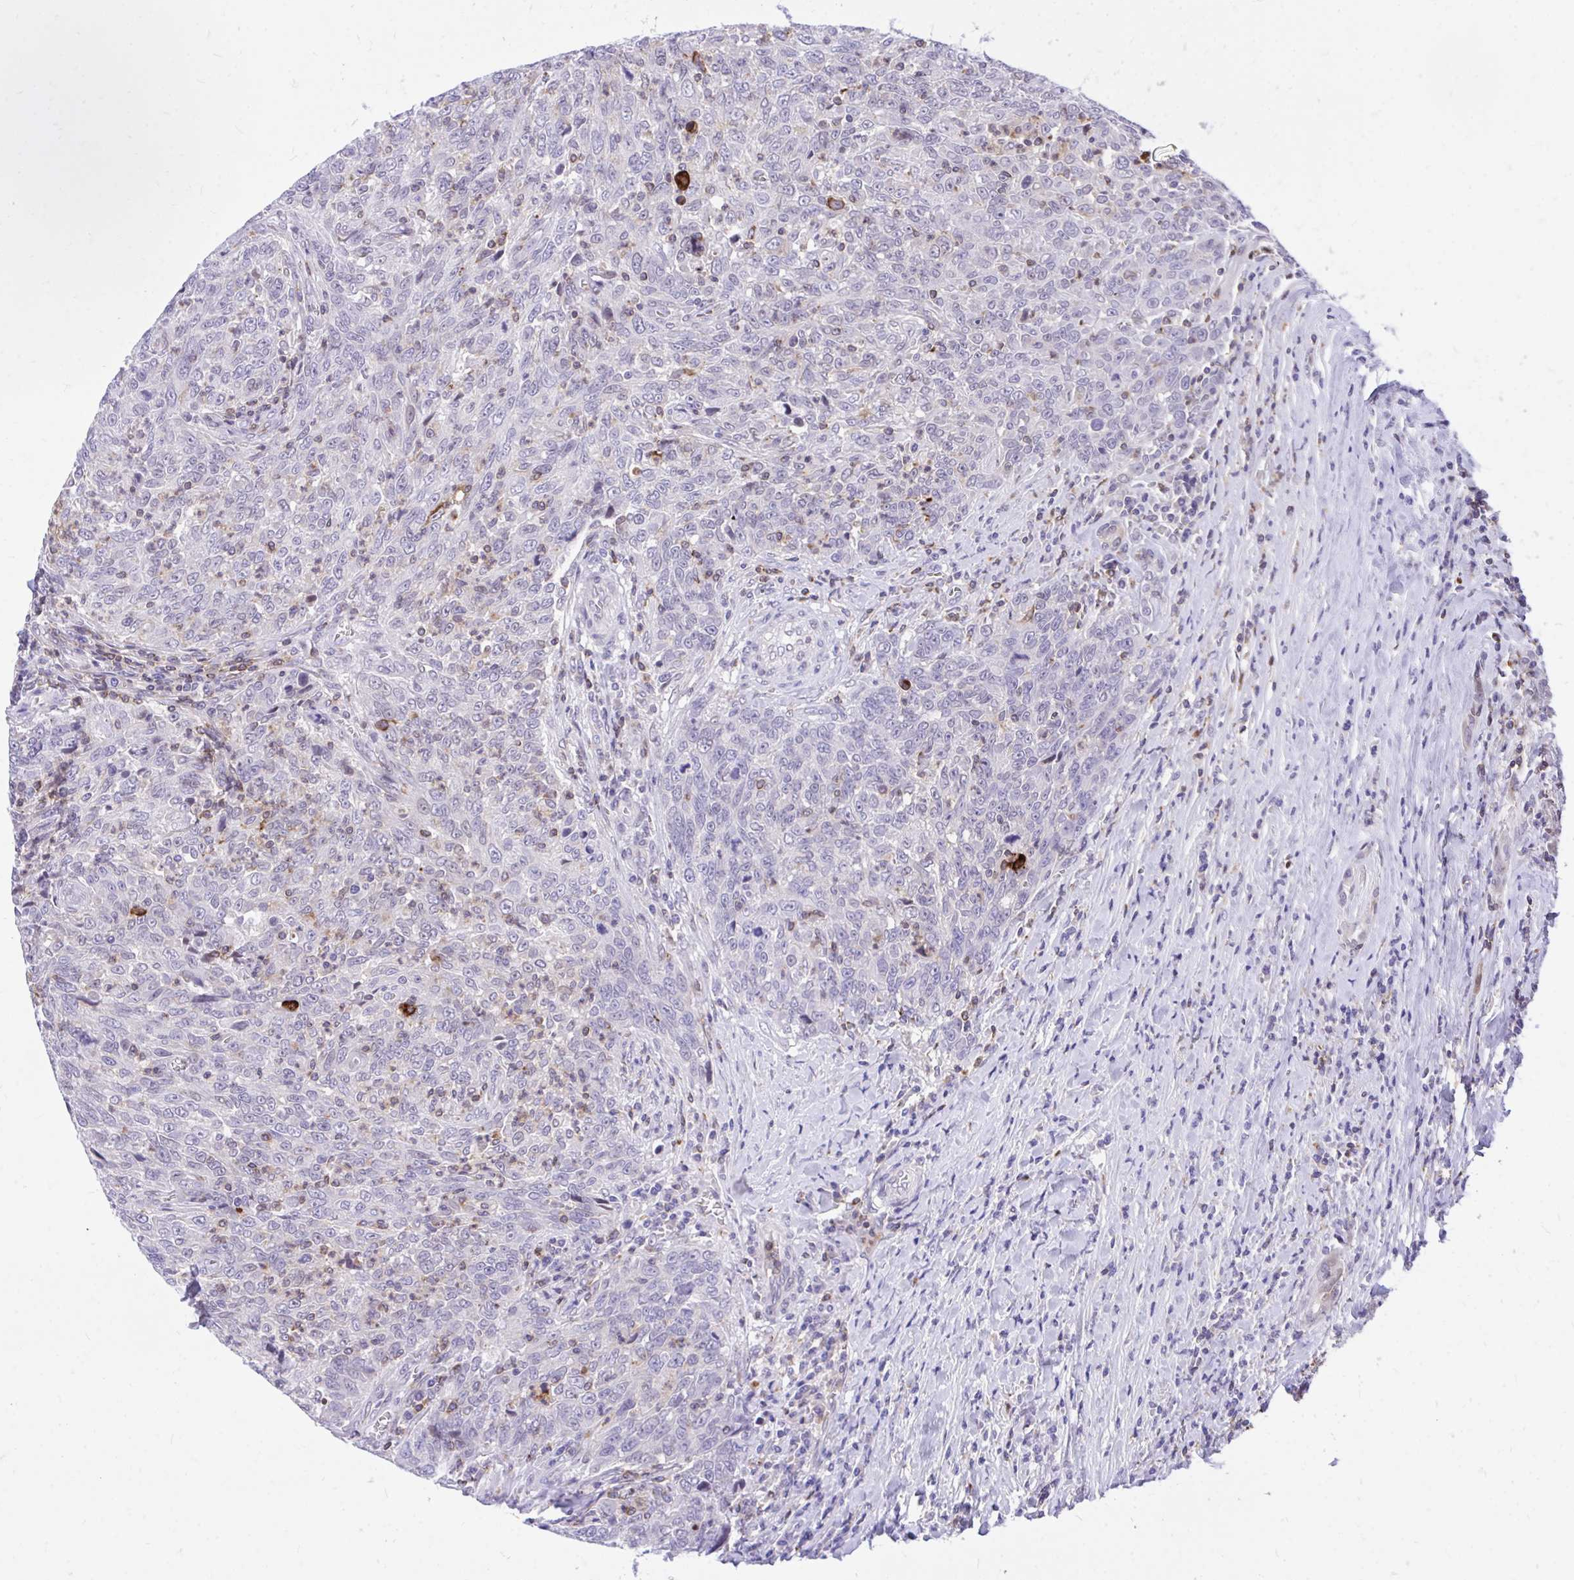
{"staining": {"intensity": "negative", "quantity": "none", "location": "none"}, "tissue": "breast cancer", "cell_type": "Tumor cells", "image_type": "cancer", "snomed": [{"axis": "morphology", "description": "Duct carcinoma"}, {"axis": "topography", "description": "Breast"}], "caption": "IHC micrograph of neoplastic tissue: breast cancer stained with DAB (3,3'-diaminobenzidine) shows no significant protein staining in tumor cells. (DAB immunohistochemistry (IHC), high magnification).", "gene": "CXCL8", "patient": {"sex": "female", "age": 50}}